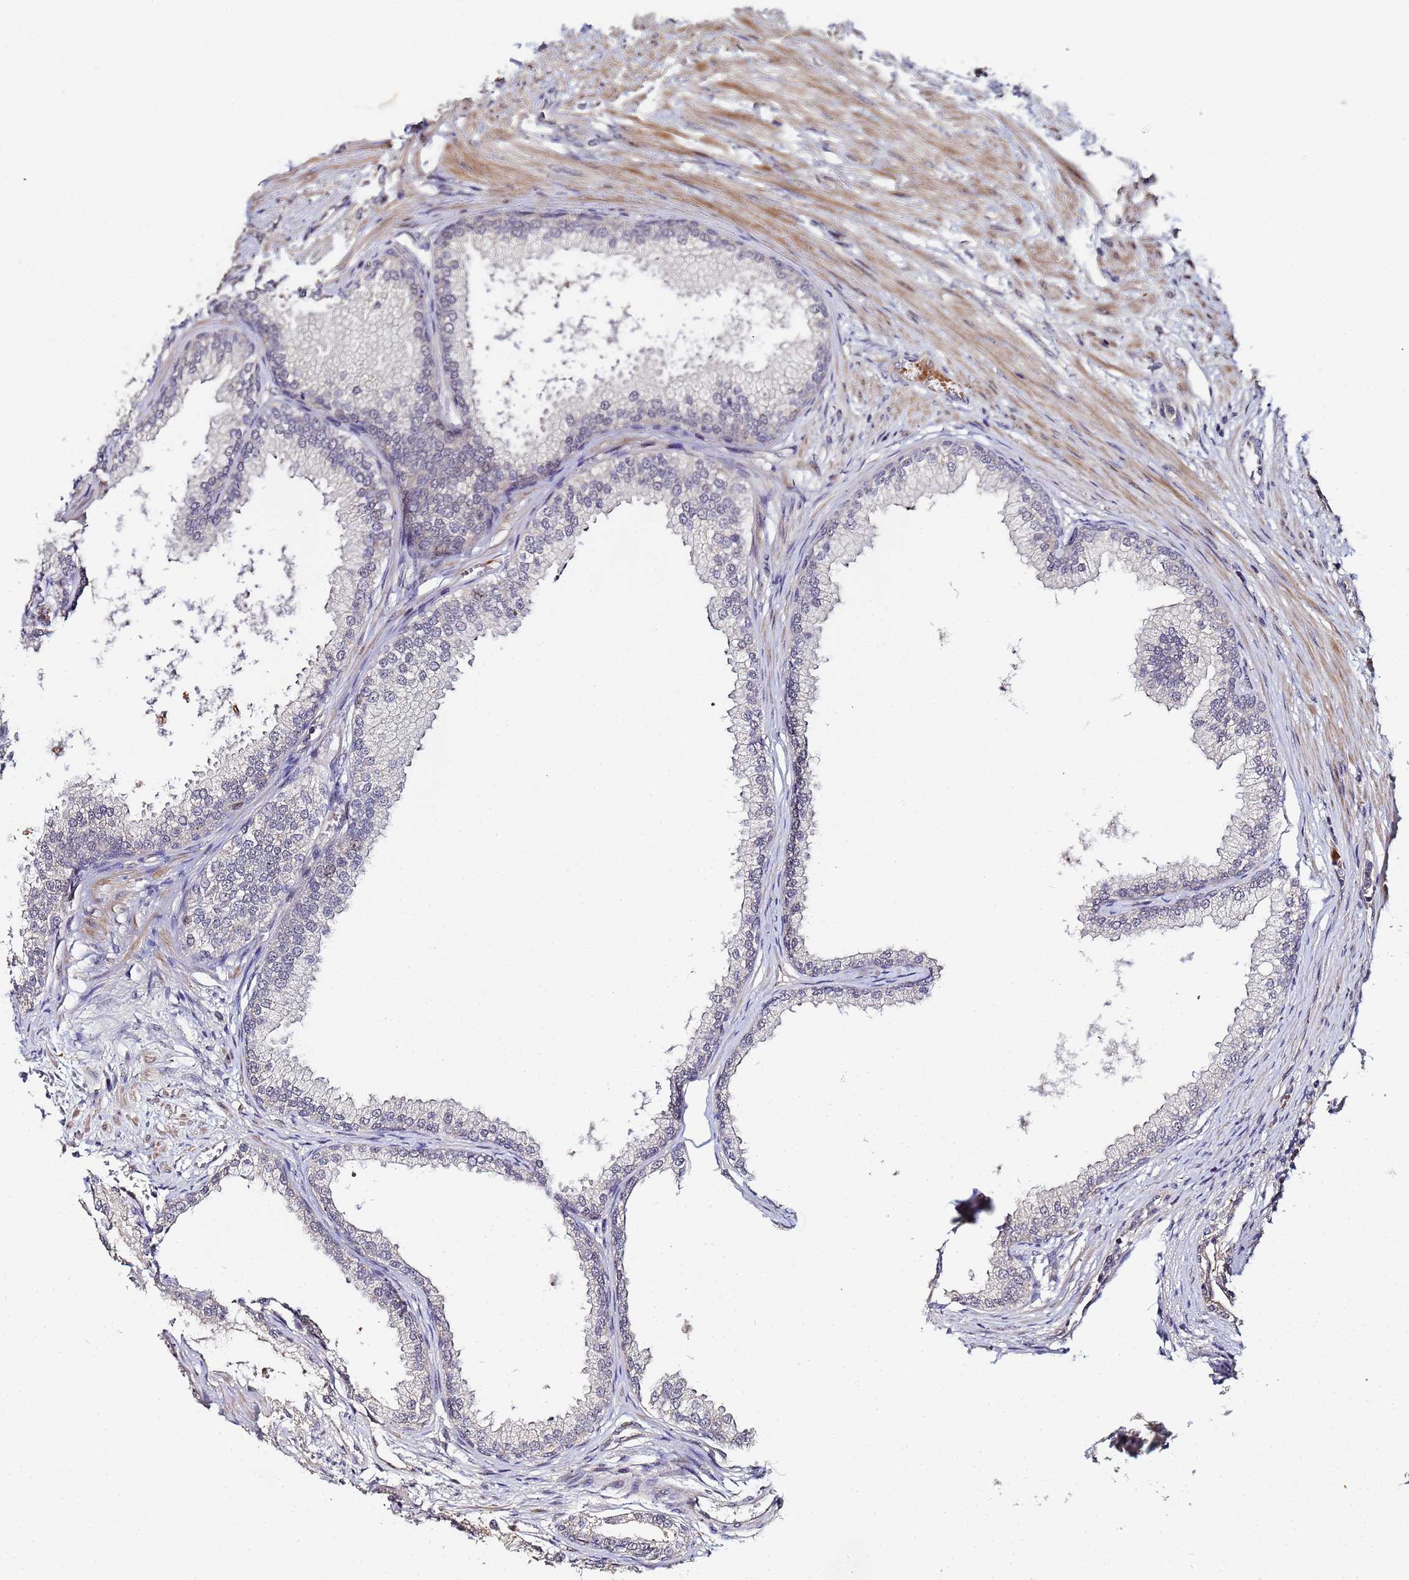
{"staining": {"intensity": "weak", "quantity": ">75%", "location": "cytoplasmic/membranous"}, "tissue": "prostate", "cell_type": "Glandular cells", "image_type": "normal", "snomed": [{"axis": "morphology", "description": "Normal tissue, NOS"}, {"axis": "topography", "description": "Prostate"}], "caption": "Immunohistochemical staining of normal prostate demonstrates >75% levels of weak cytoplasmic/membranous protein staining in approximately >75% of glandular cells.", "gene": "OSER1", "patient": {"sex": "male", "age": 76}}